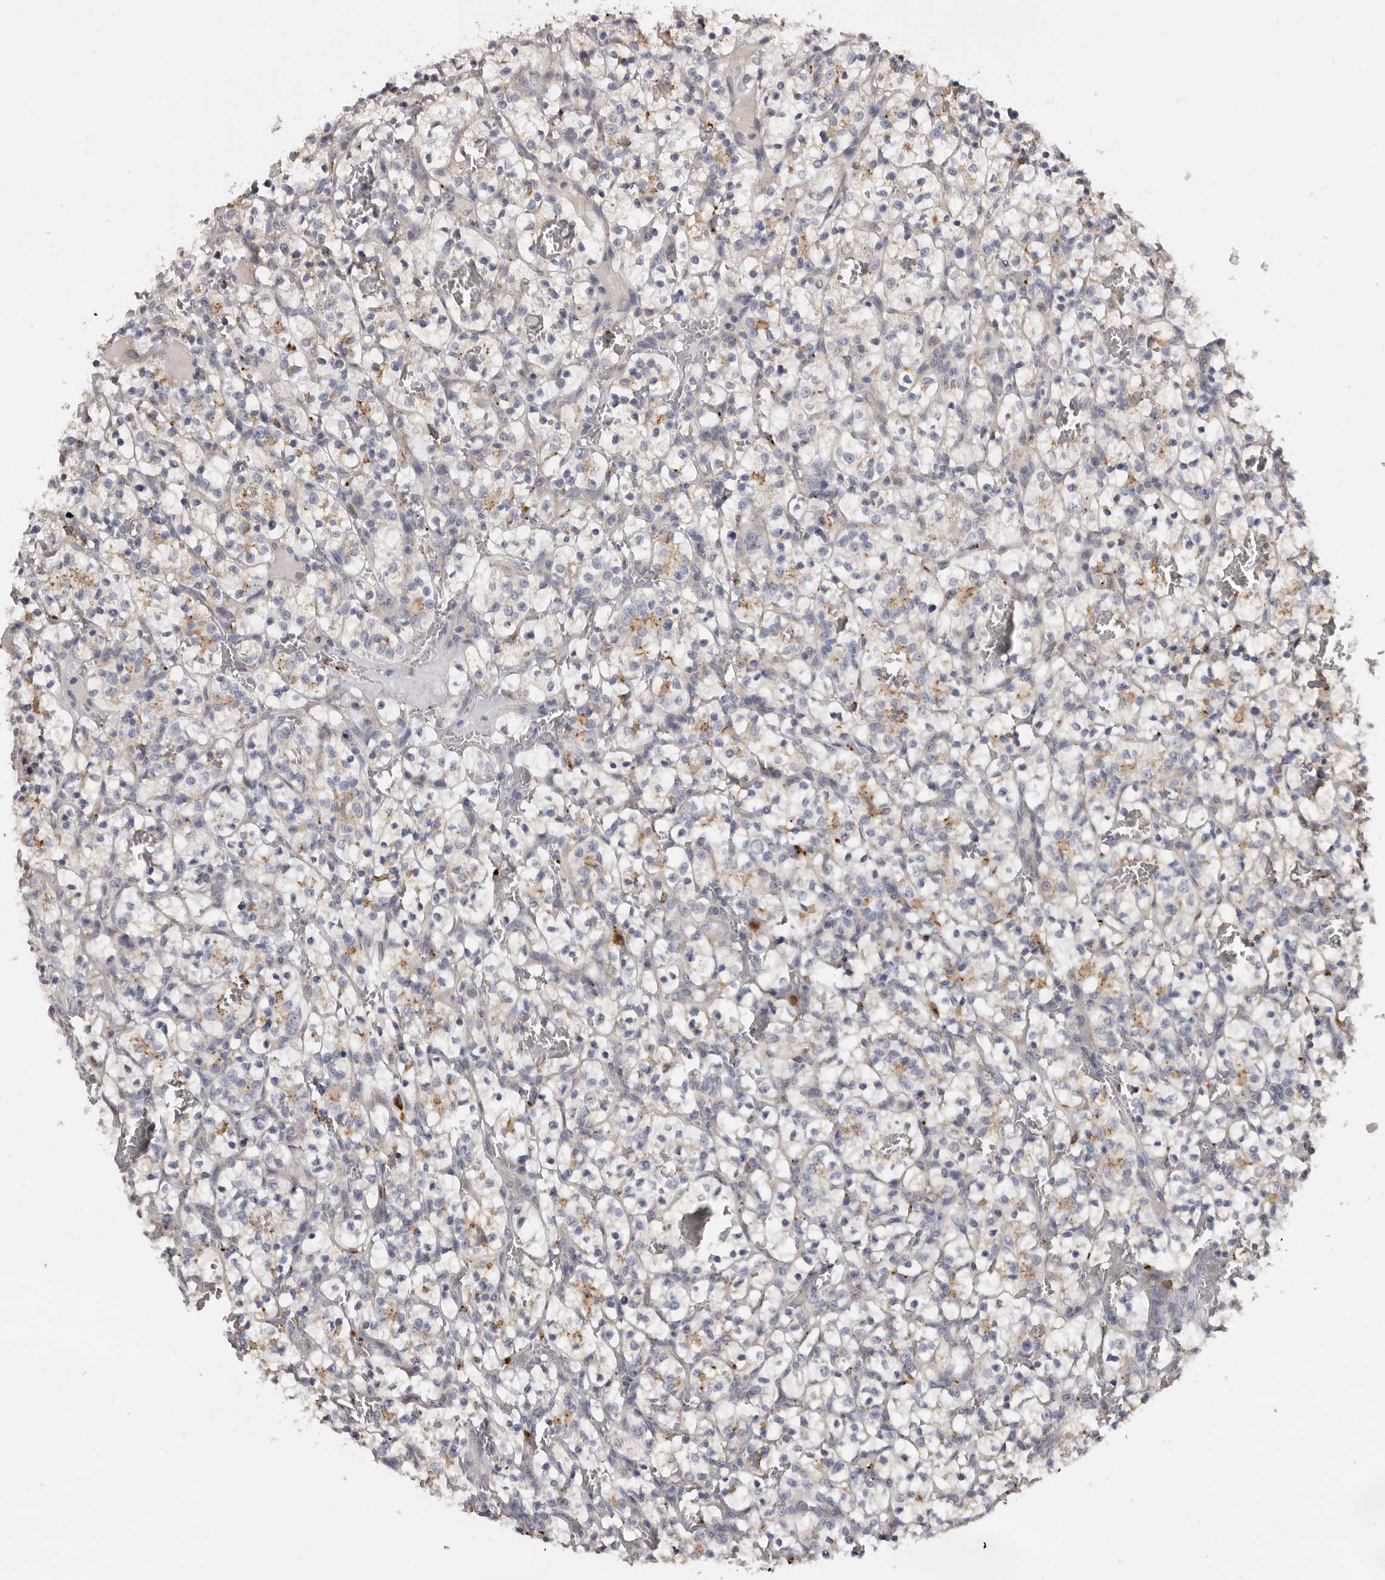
{"staining": {"intensity": "weak", "quantity": "25%-75%", "location": "cytoplasmic/membranous"}, "tissue": "renal cancer", "cell_type": "Tumor cells", "image_type": "cancer", "snomed": [{"axis": "morphology", "description": "Adenocarcinoma, NOS"}, {"axis": "topography", "description": "Kidney"}], "caption": "IHC staining of renal adenocarcinoma, which displays low levels of weak cytoplasmic/membranous expression in about 25%-75% of tumor cells indicating weak cytoplasmic/membranous protein positivity. The staining was performed using DAB (3,3'-diaminobenzidine) (brown) for protein detection and nuclei were counterstained in hematoxylin (blue).", "gene": "DAP", "patient": {"sex": "female", "age": 57}}